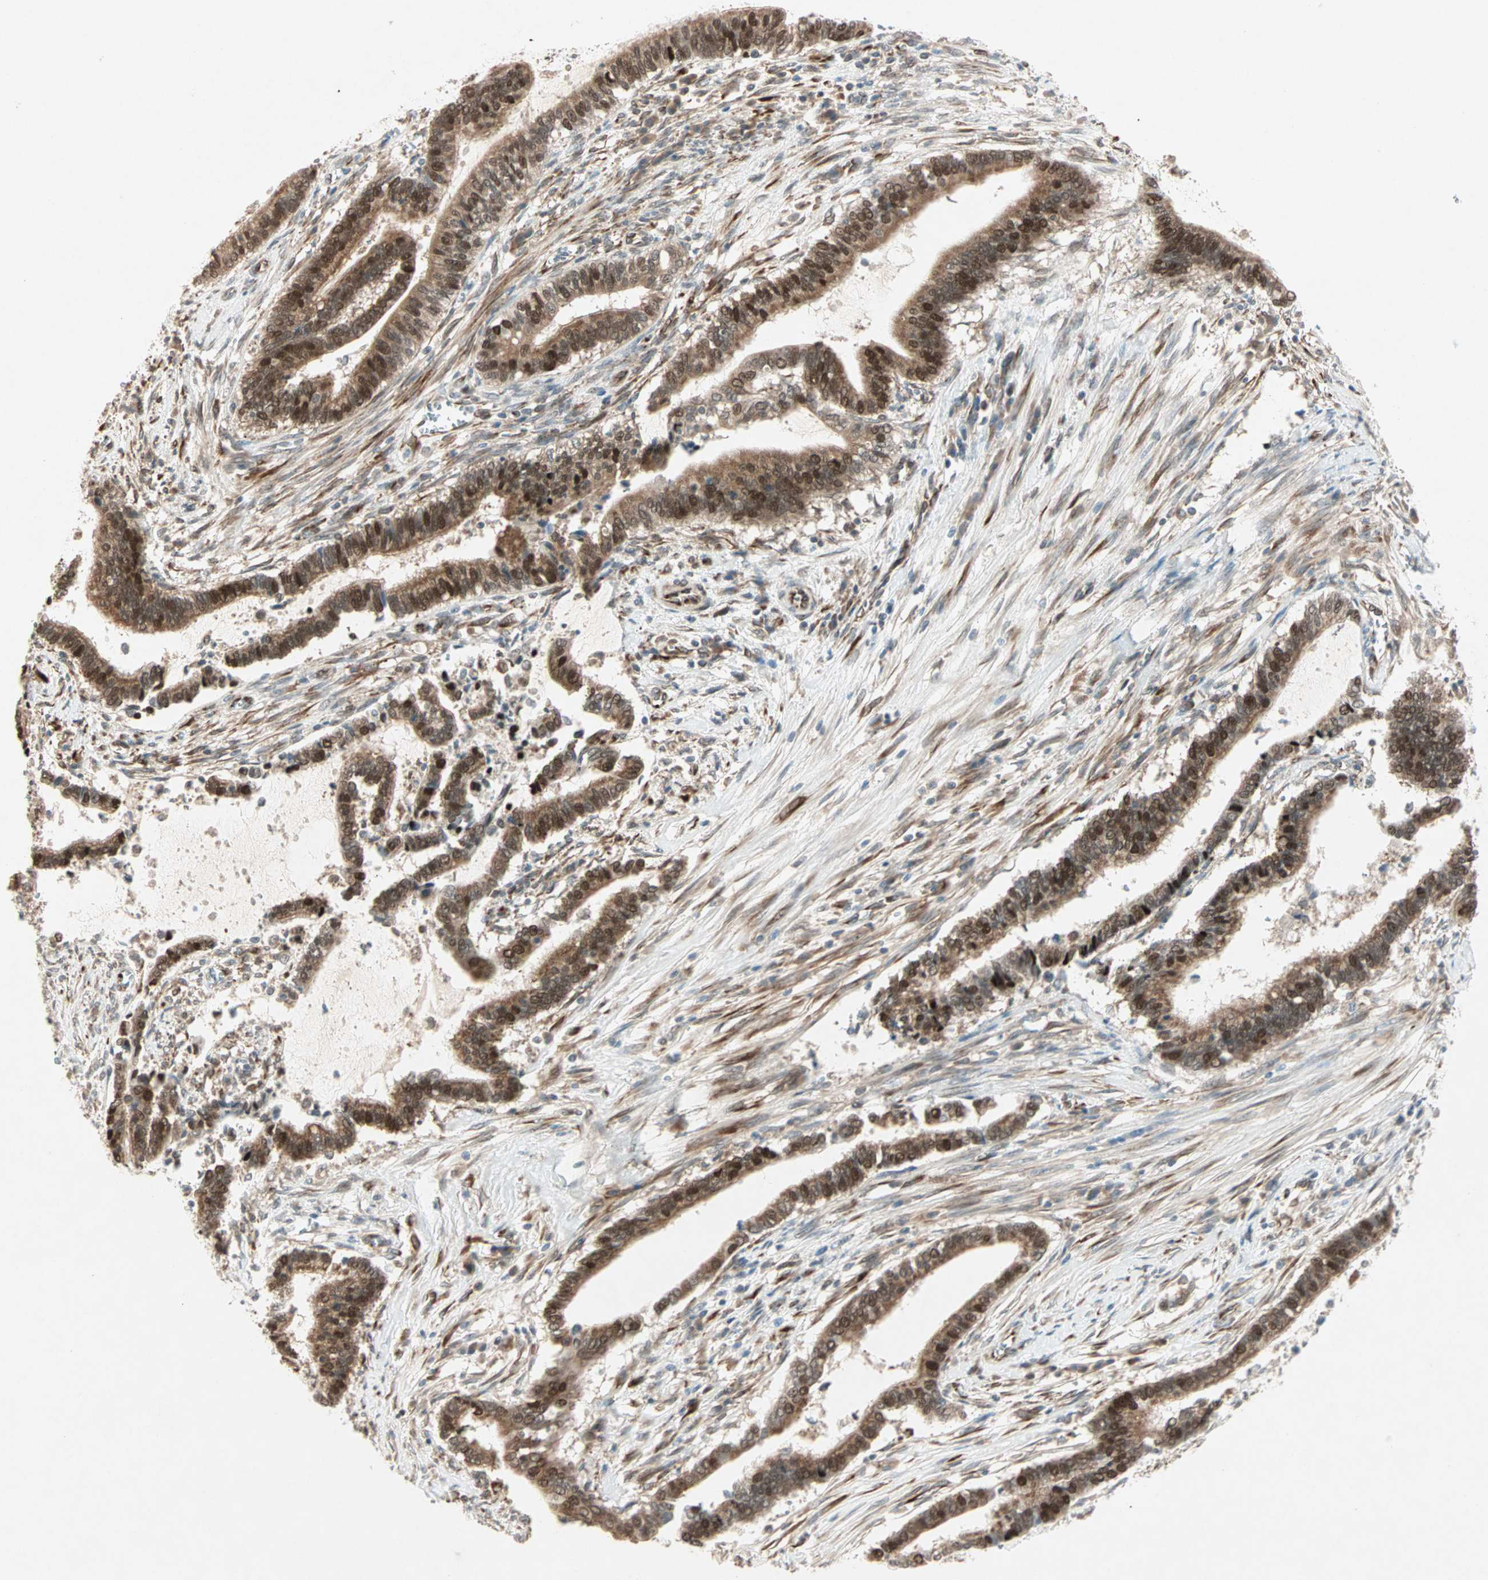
{"staining": {"intensity": "strong", "quantity": ">75%", "location": "cytoplasmic/membranous,nuclear"}, "tissue": "cervical cancer", "cell_type": "Tumor cells", "image_type": "cancer", "snomed": [{"axis": "morphology", "description": "Adenocarcinoma, NOS"}, {"axis": "topography", "description": "Cervix"}], "caption": "The photomicrograph displays staining of cervical cancer (adenocarcinoma), revealing strong cytoplasmic/membranous and nuclear protein positivity (brown color) within tumor cells.", "gene": "ZNF37A", "patient": {"sex": "female", "age": 44}}